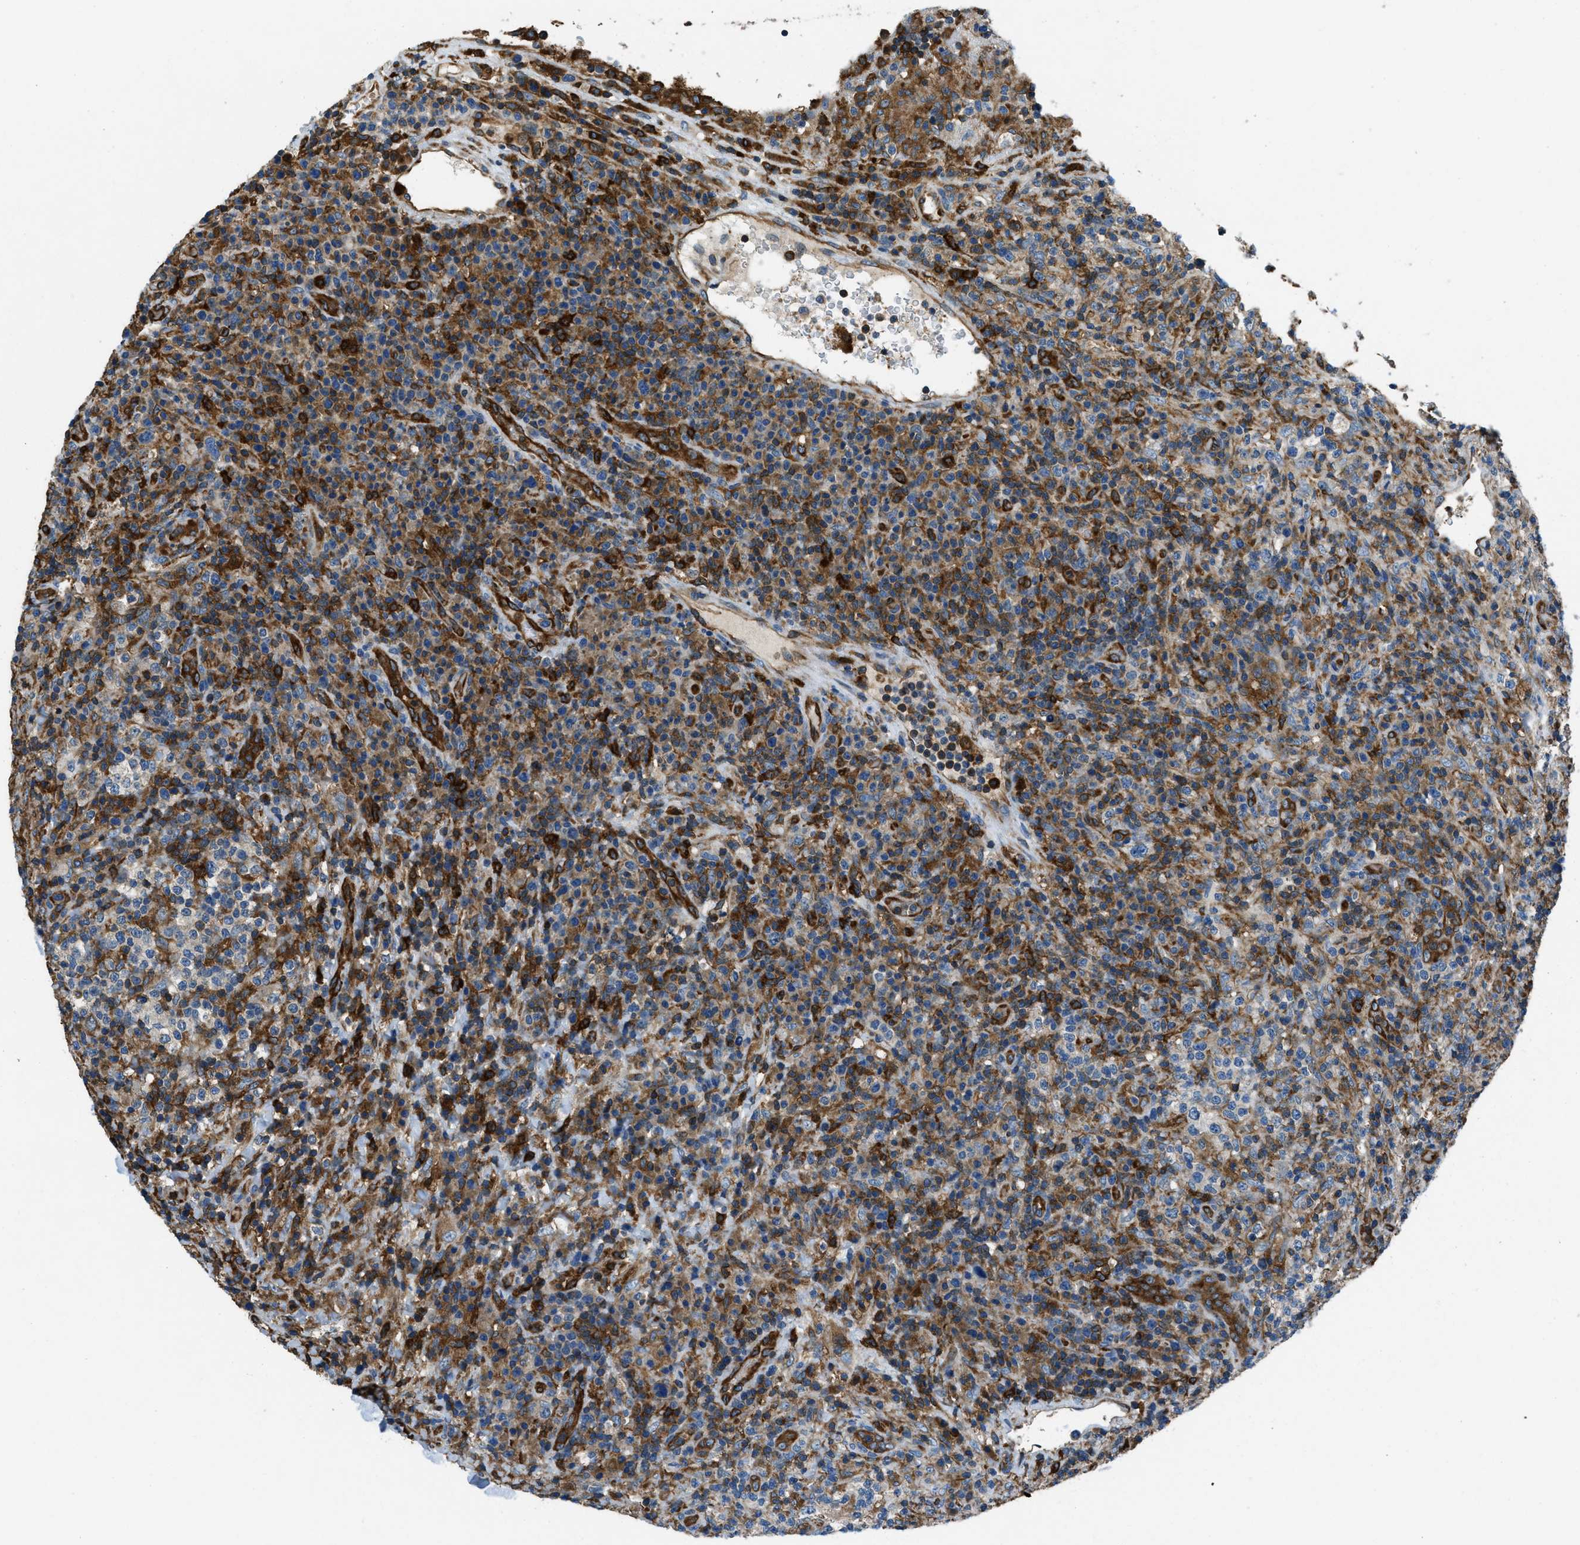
{"staining": {"intensity": "moderate", "quantity": "25%-75%", "location": "cytoplasmic/membranous"}, "tissue": "lymphoma", "cell_type": "Tumor cells", "image_type": "cancer", "snomed": [{"axis": "morphology", "description": "Malignant lymphoma, non-Hodgkin's type, High grade"}, {"axis": "topography", "description": "Lymph node"}], "caption": "Human lymphoma stained with a brown dye reveals moderate cytoplasmic/membranous positive positivity in approximately 25%-75% of tumor cells.", "gene": "GIMAP8", "patient": {"sex": "female", "age": 76}}